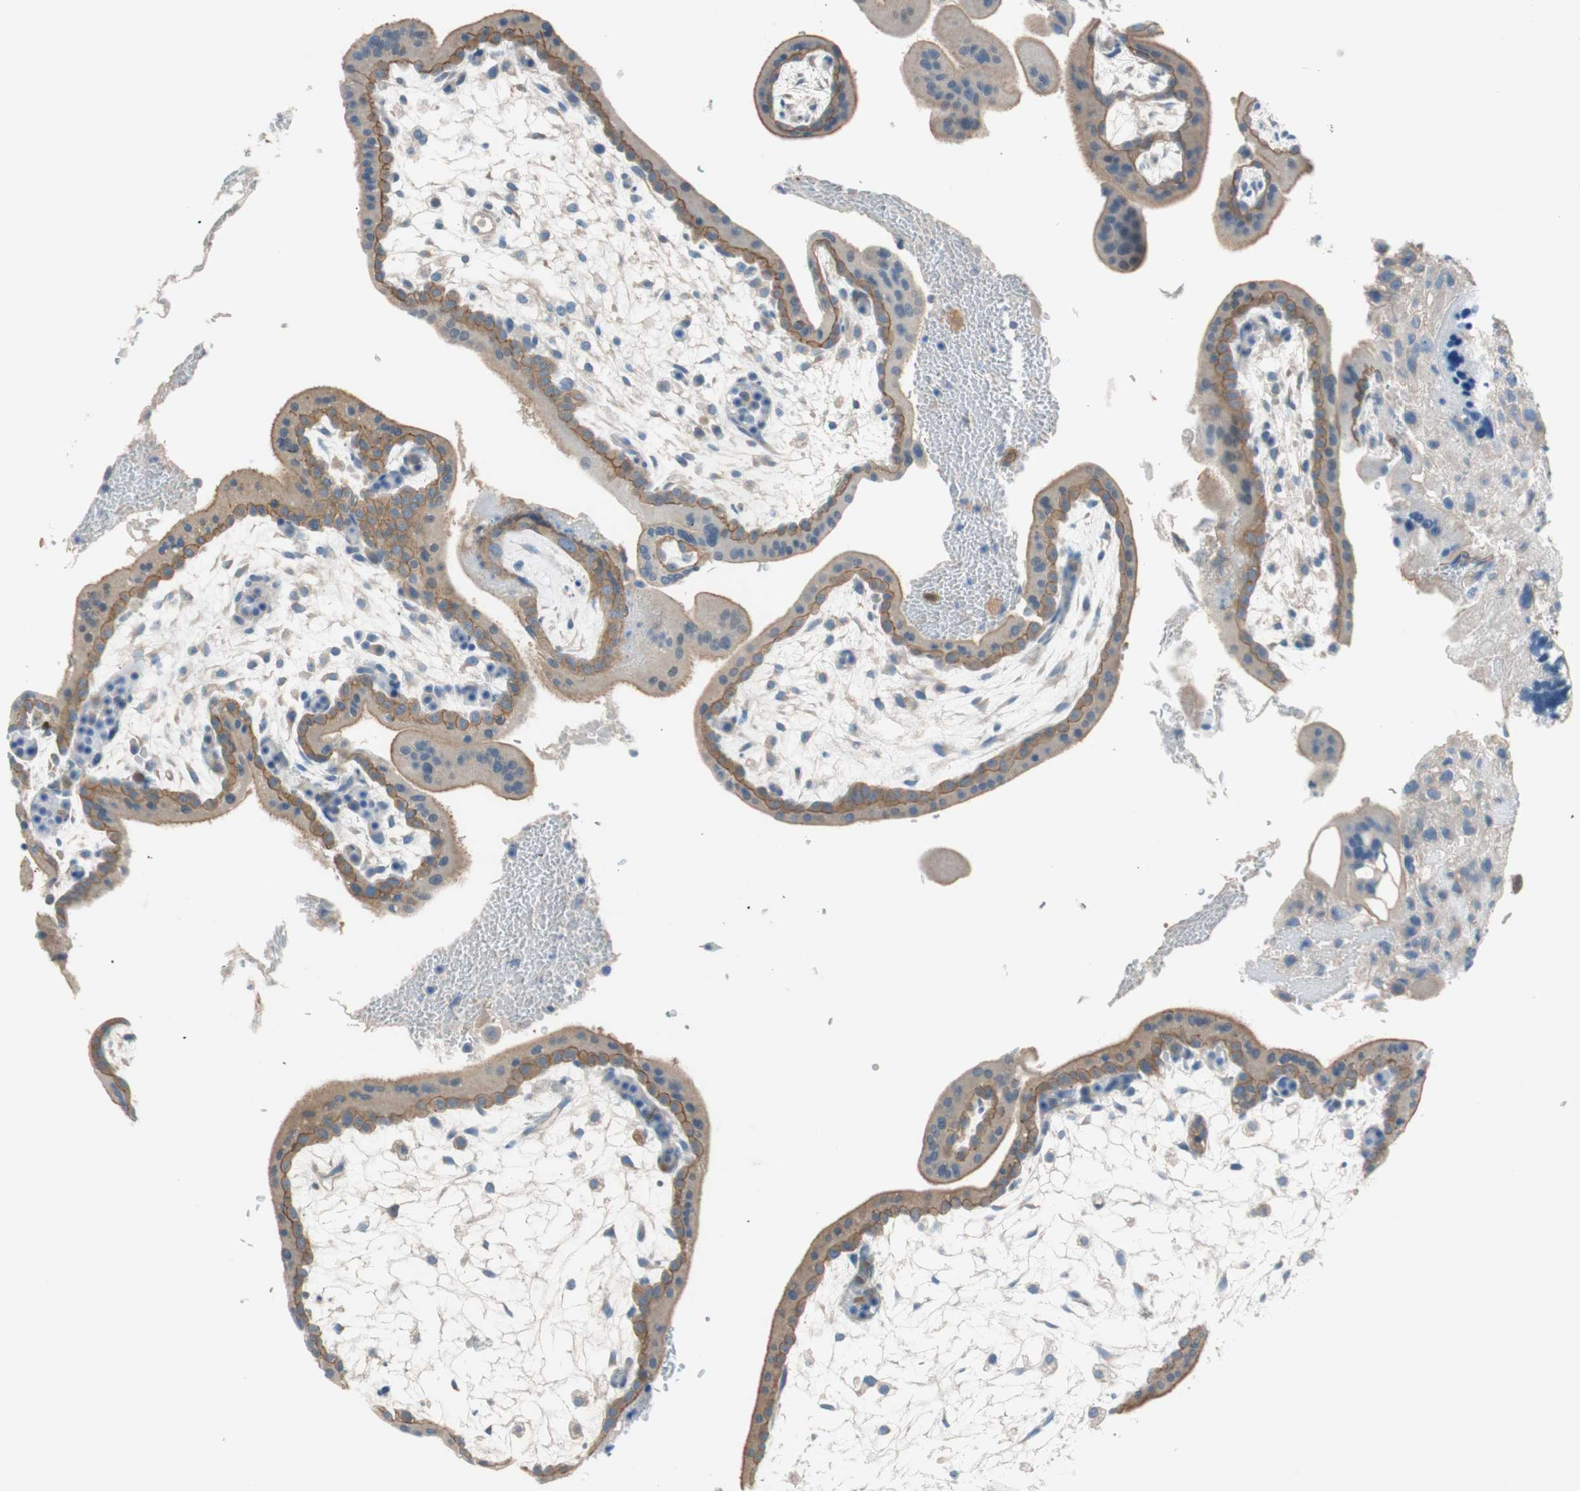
{"staining": {"intensity": "negative", "quantity": "none", "location": "none"}, "tissue": "placenta", "cell_type": "Decidual cells", "image_type": "normal", "snomed": [{"axis": "morphology", "description": "Normal tissue, NOS"}, {"axis": "topography", "description": "Placenta"}], "caption": "The photomicrograph reveals no significant expression in decidual cells of placenta. (DAB (3,3'-diaminobenzidine) immunohistochemistry with hematoxylin counter stain).", "gene": "GLUL", "patient": {"sex": "female", "age": 35}}